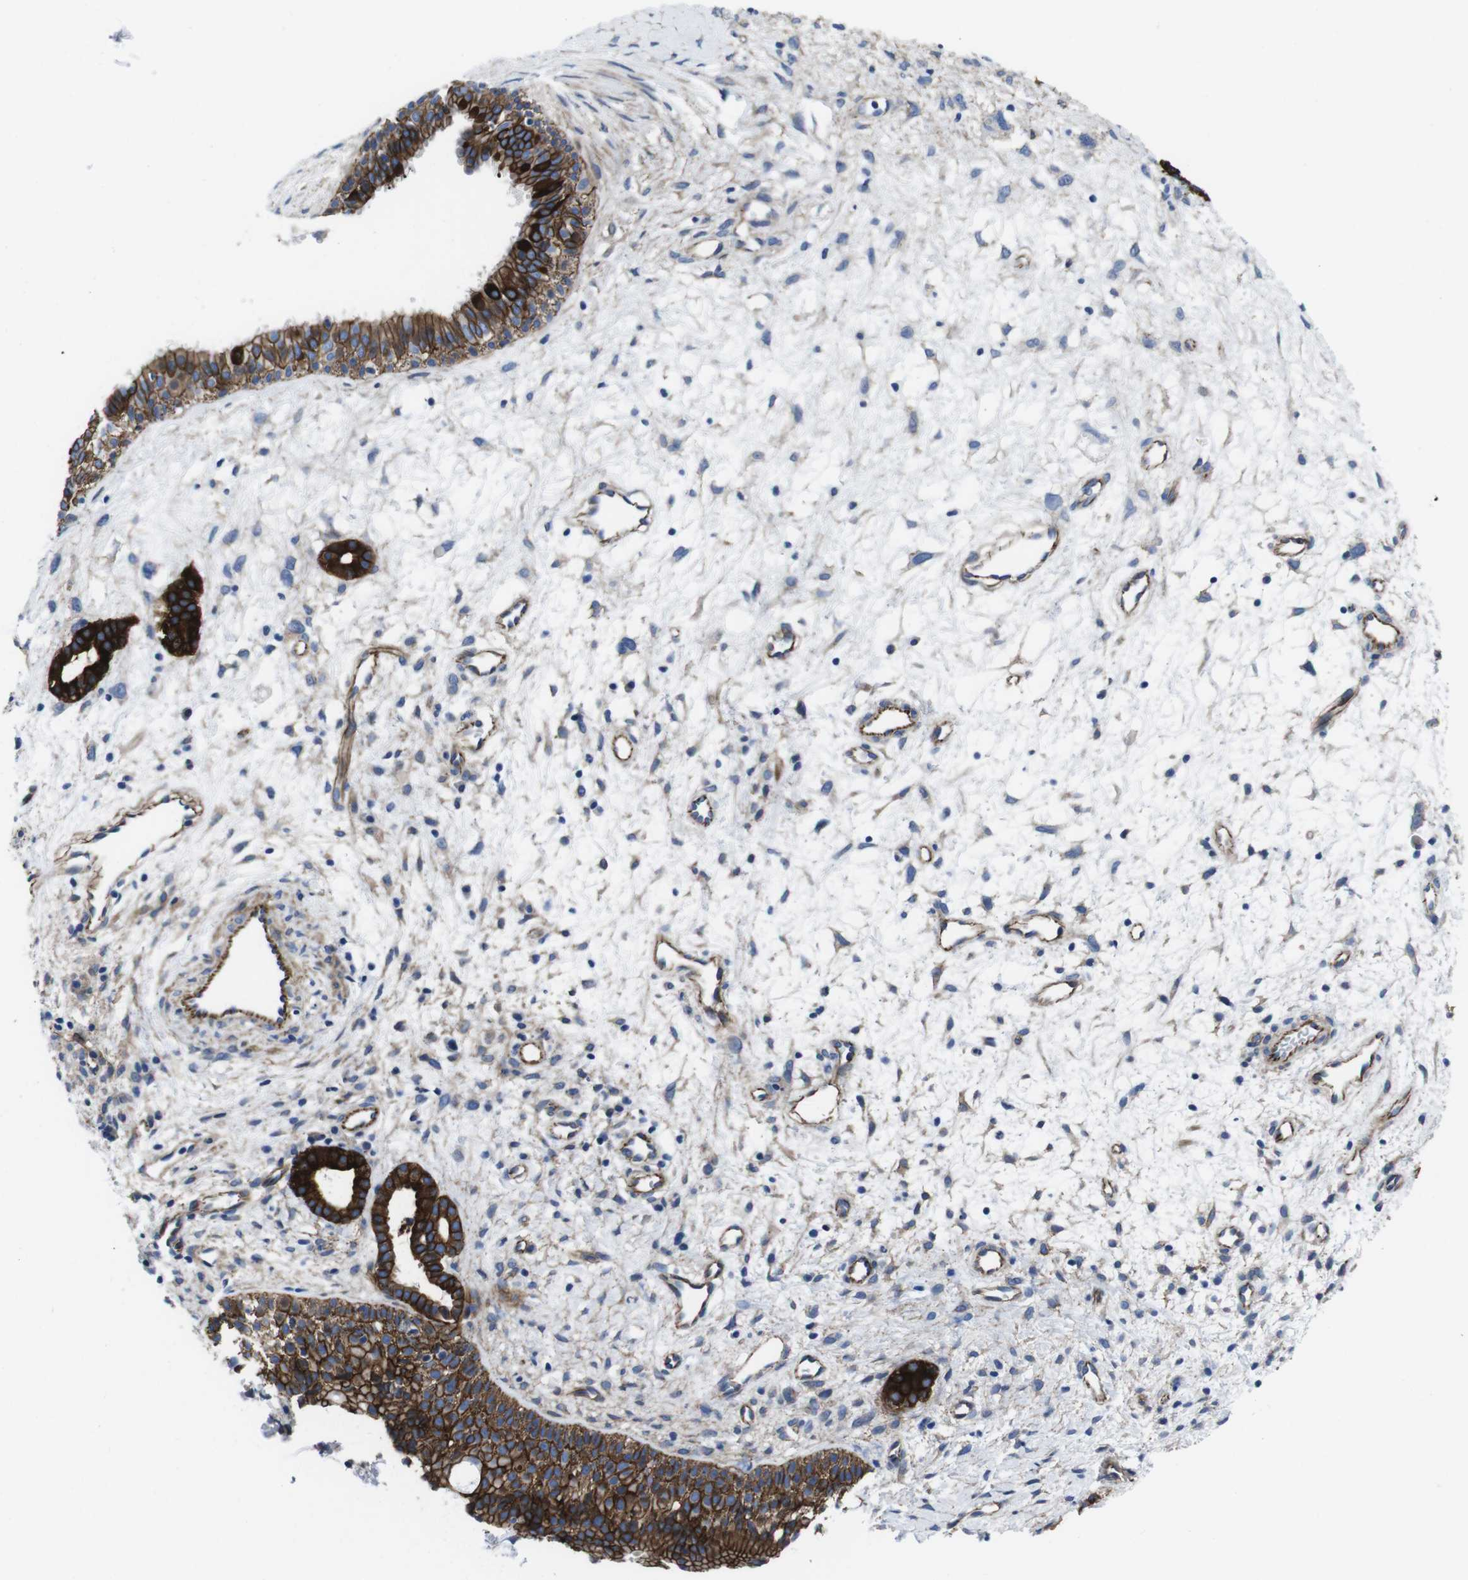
{"staining": {"intensity": "strong", "quantity": ">75%", "location": "cytoplasmic/membranous"}, "tissue": "nasopharynx", "cell_type": "Respiratory epithelial cells", "image_type": "normal", "snomed": [{"axis": "morphology", "description": "Normal tissue, NOS"}, {"axis": "topography", "description": "Nasopharynx"}], "caption": "This histopathology image exhibits unremarkable nasopharynx stained with immunohistochemistry to label a protein in brown. The cytoplasmic/membranous of respiratory epithelial cells show strong positivity for the protein. Nuclei are counter-stained blue.", "gene": "NUMB", "patient": {"sex": "male", "age": 22}}